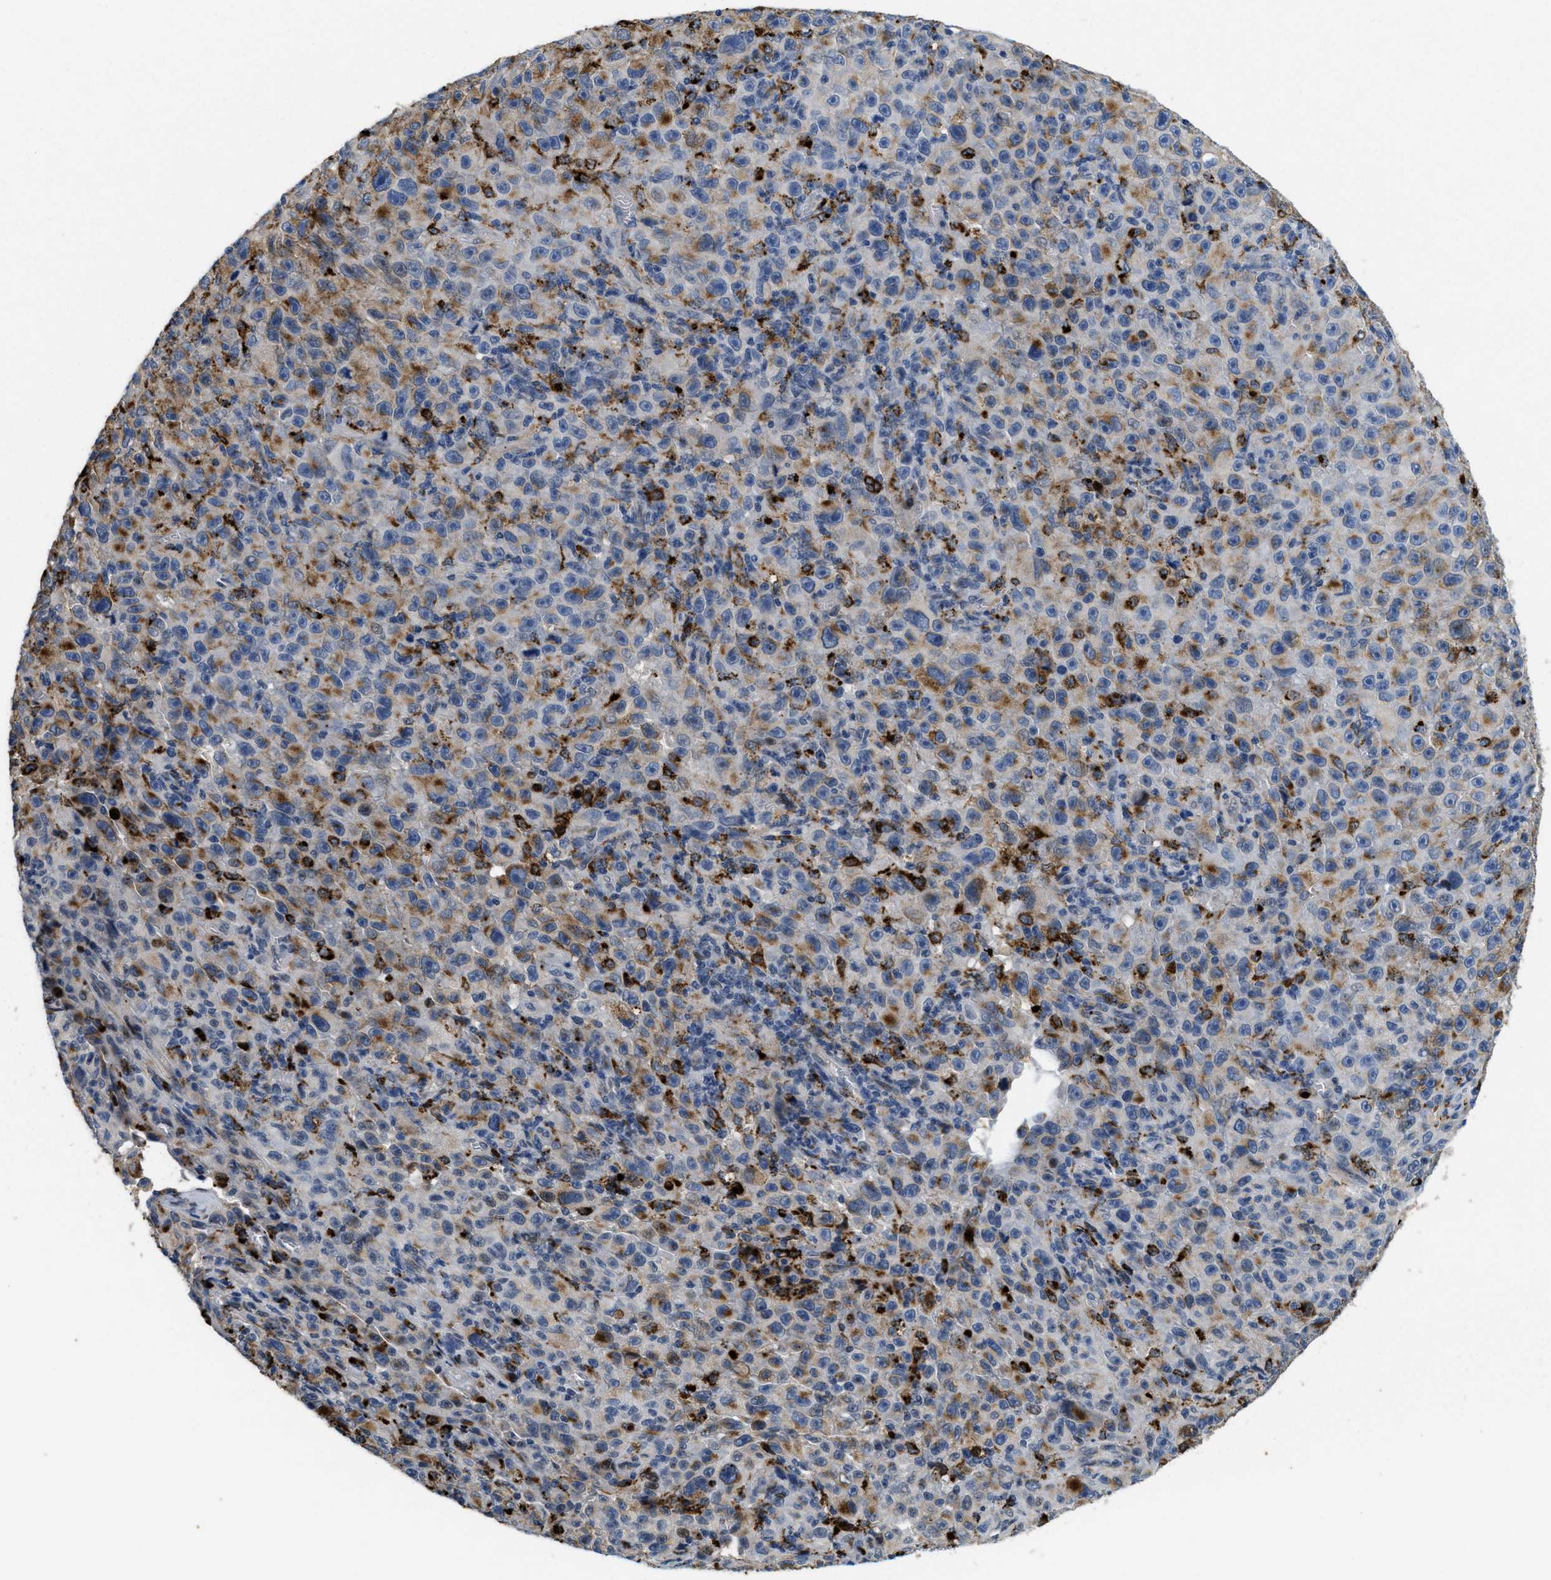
{"staining": {"intensity": "moderate", "quantity": "<25%", "location": "cytoplasmic/membranous"}, "tissue": "melanoma", "cell_type": "Tumor cells", "image_type": "cancer", "snomed": [{"axis": "morphology", "description": "Malignant melanoma, NOS"}, {"axis": "topography", "description": "Skin"}], "caption": "Immunohistochemical staining of human melanoma demonstrates moderate cytoplasmic/membranous protein positivity in approximately <25% of tumor cells. The staining was performed using DAB (3,3'-diaminobenzidine) to visualize the protein expression in brown, while the nuclei were stained in blue with hematoxylin (Magnification: 20x).", "gene": "BMPR2", "patient": {"sex": "female", "age": 82}}